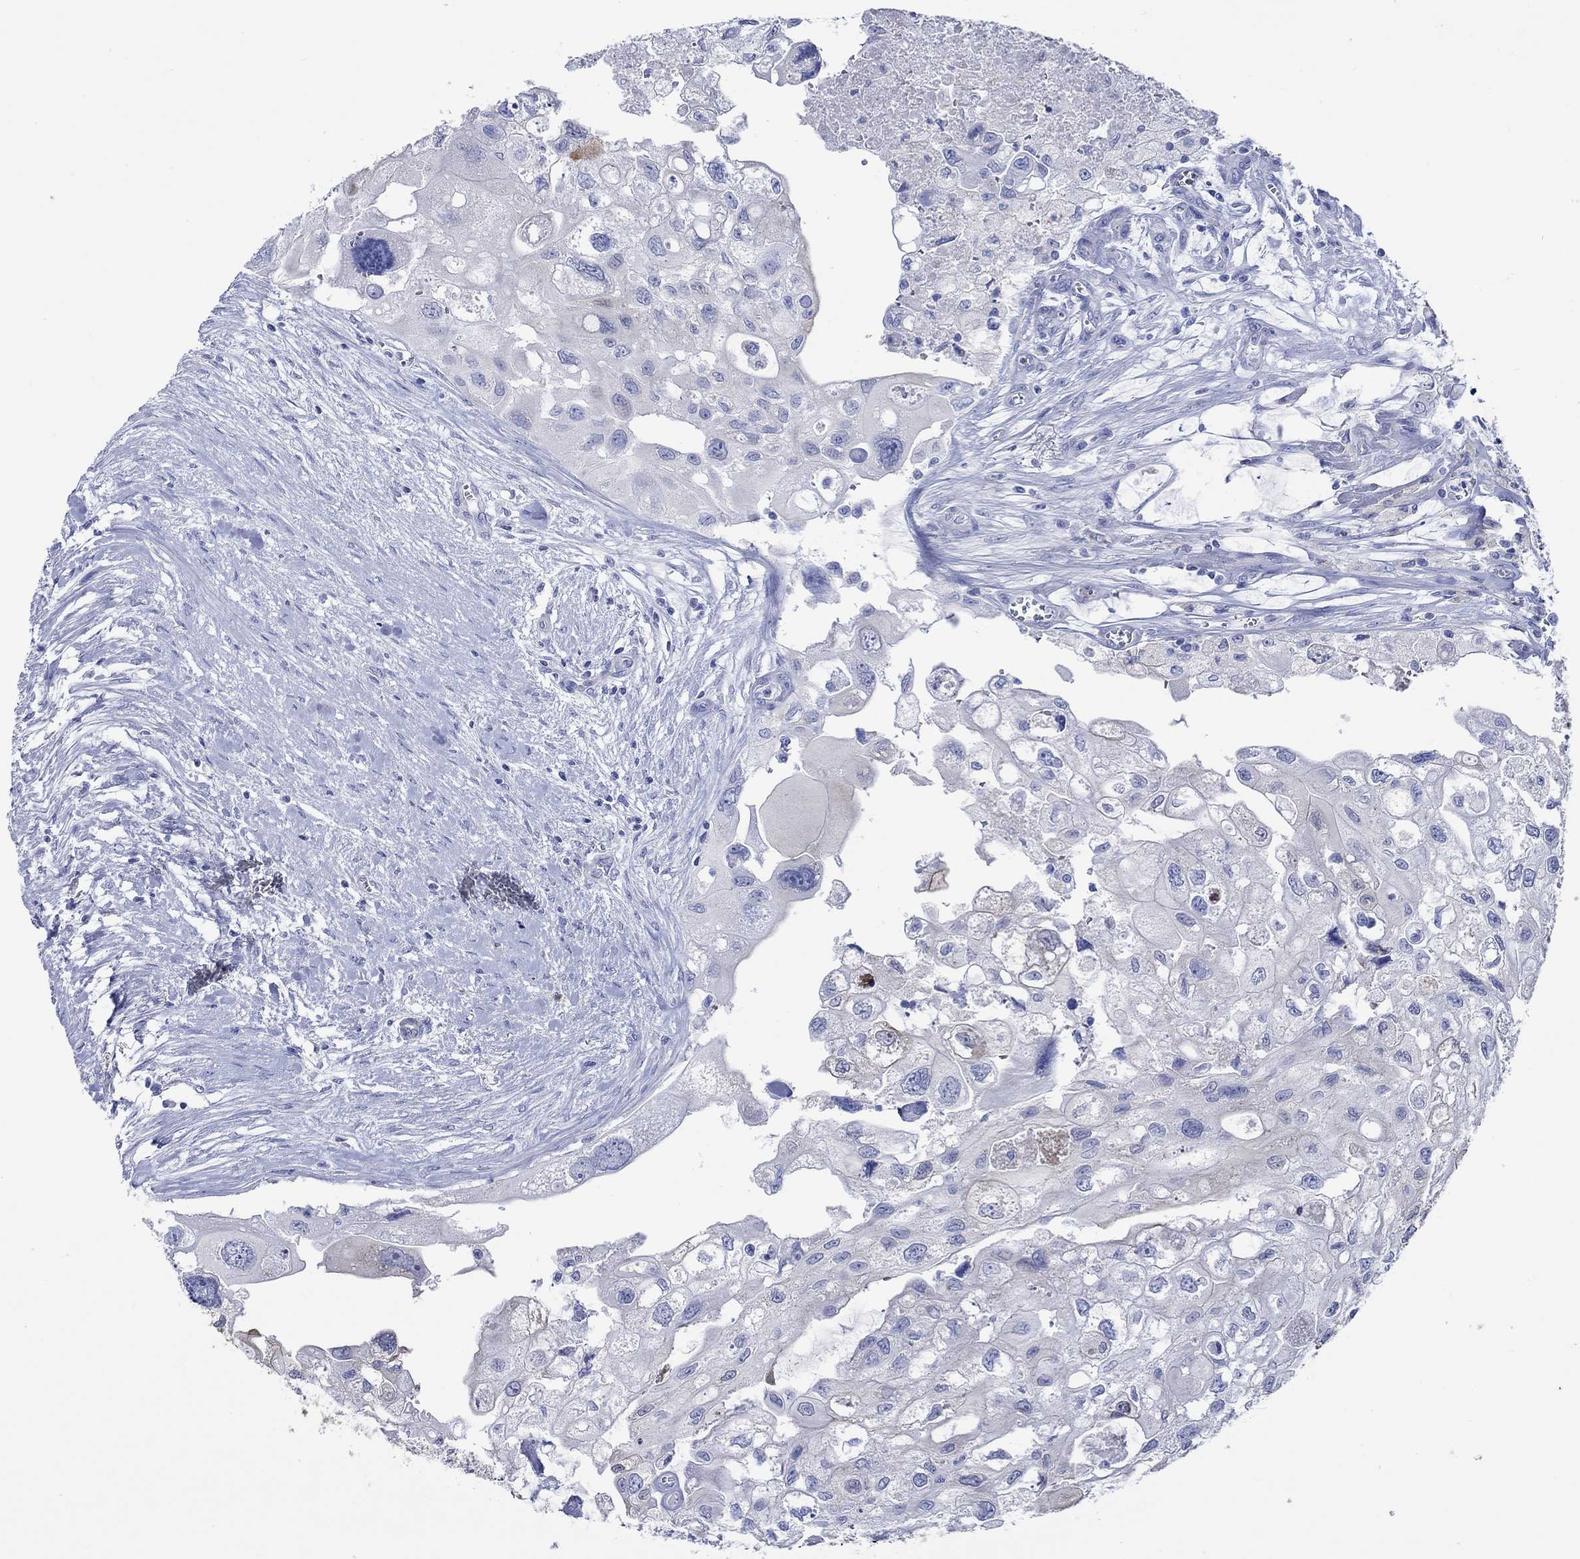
{"staining": {"intensity": "negative", "quantity": "none", "location": "none"}, "tissue": "urothelial cancer", "cell_type": "Tumor cells", "image_type": "cancer", "snomed": [{"axis": "morphology", "description": "Urothelial carcinoma, High grade"}, {"axis": "topography", "description": "Urinary bladder"}], "caption": "Tumor cells are negative for protein expression in human urothelial carcinoma (high-grade).", "gene": "CPLX2", "patient": {"sex": "male", "age": 59}}